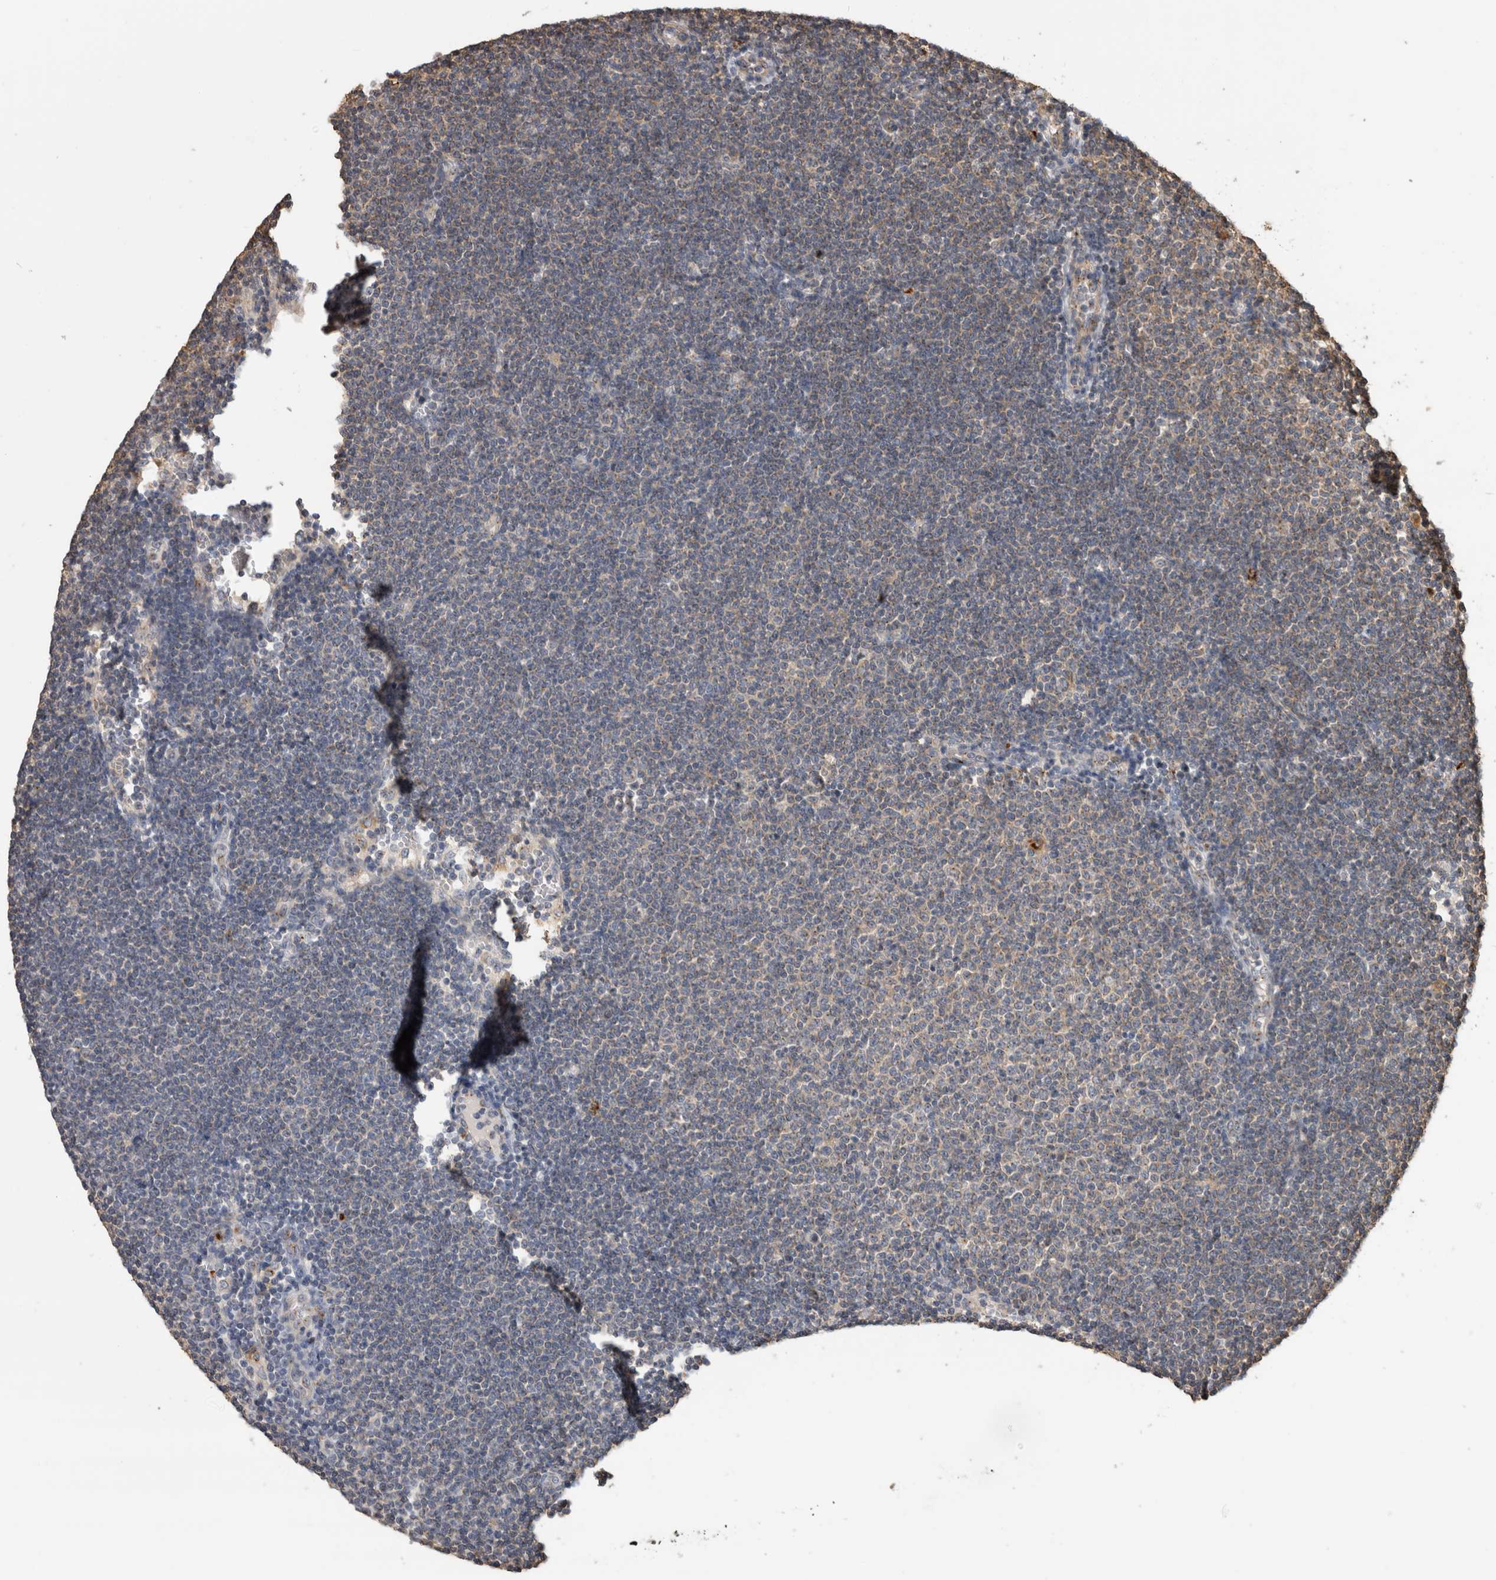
{"staining": {"intensity": "weak", "quantity": "<25%", "location": "cytoplasmic/membranous"}, "tissue": "lymphoma", "cell_type": "Tumor cells", "image_type": "cancer", "snomed": [{"axis": "morphology", "description": "Malignant lymphoma, non-Hodgkin's type, Low grade"}, {"axis": "topography", "description": "Lymph node"}], "caption": "An immunohistochemistry image of lymphoma is shown. There is no staining in tumor cells of lymphoma.", "gene": "CLIP1", "patient": {"sex": "female", "age": 53}}